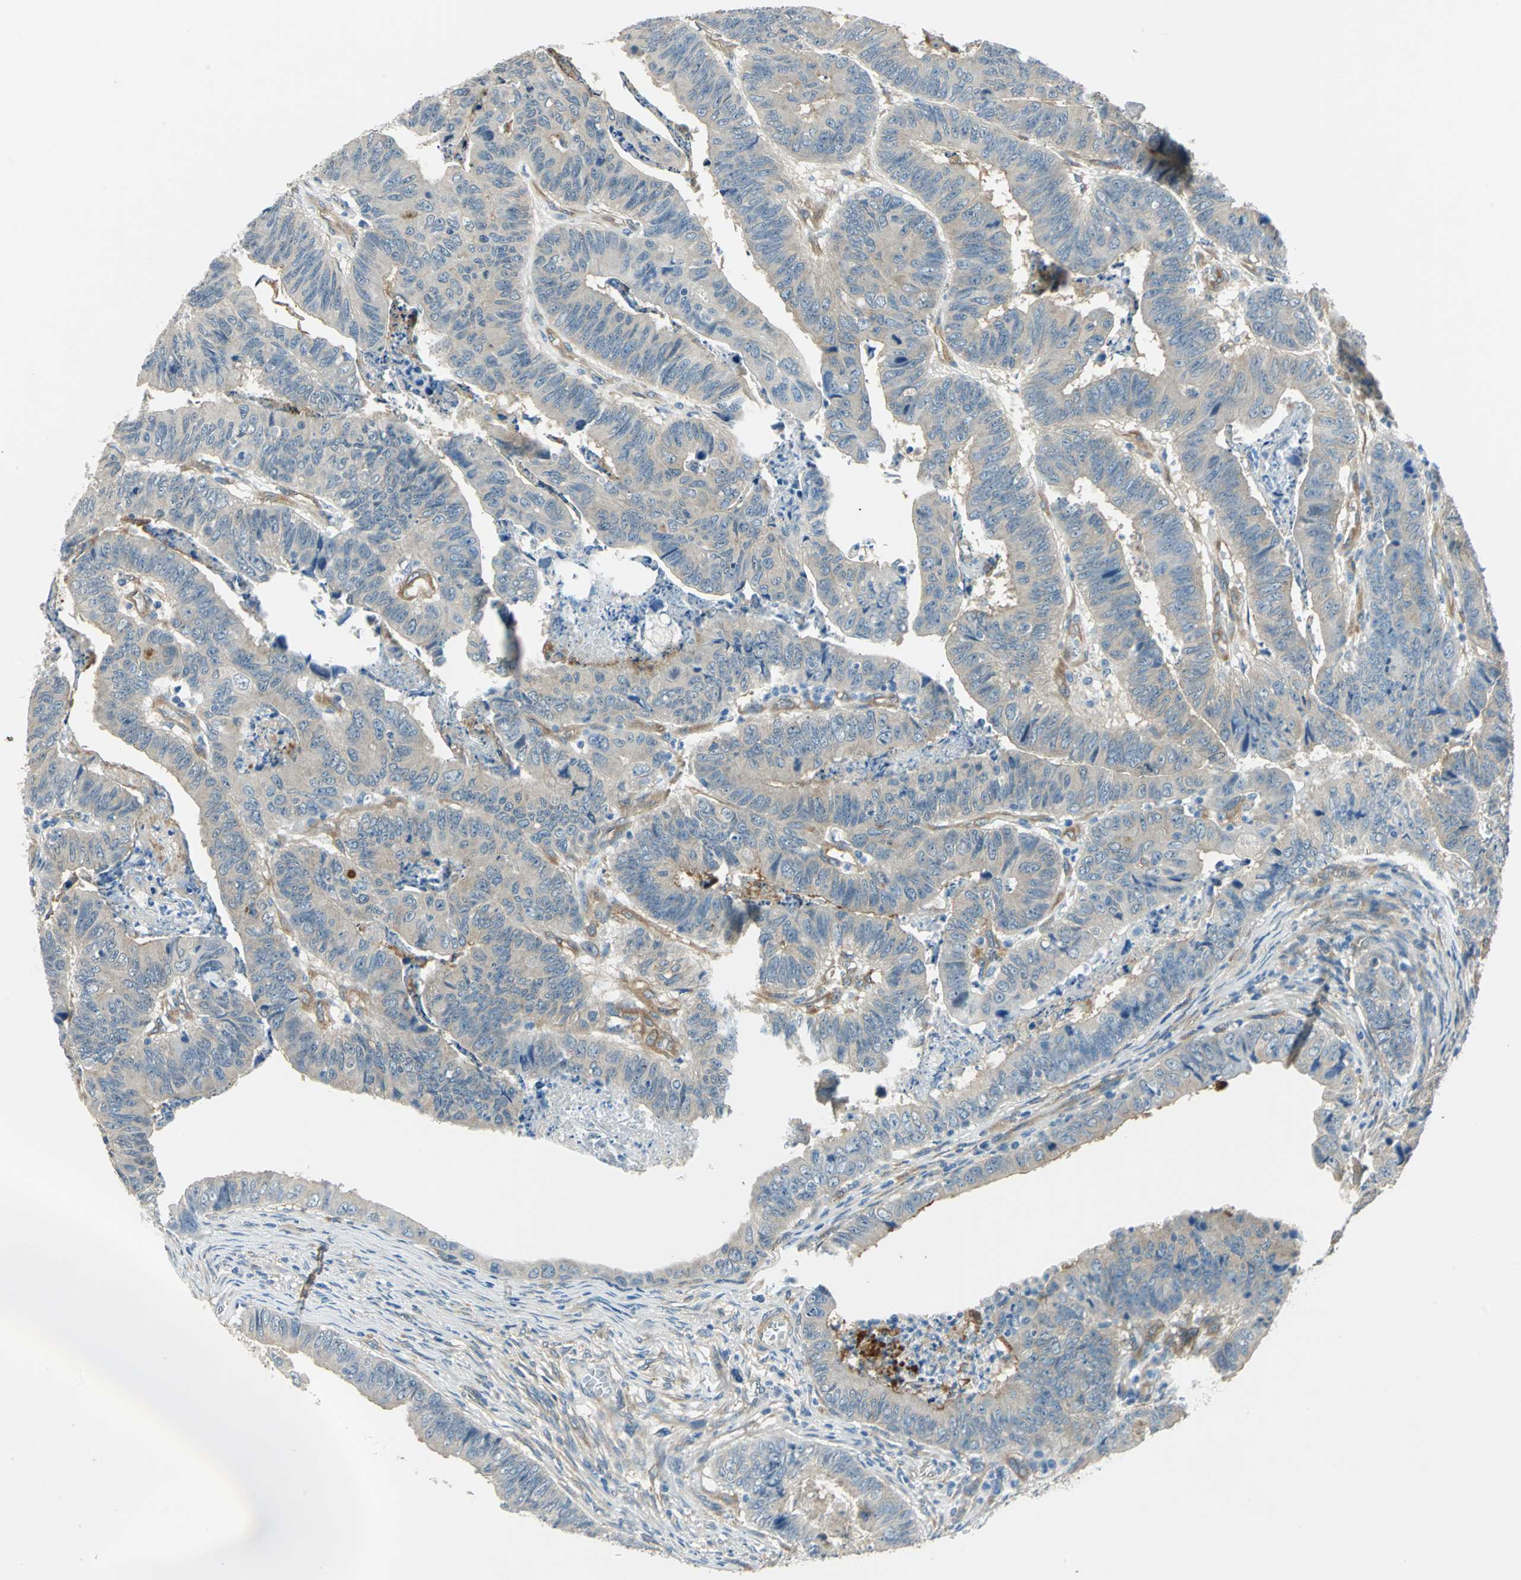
{"staining": {"intensity": "weak", "quantity": "25%-75%", "location": "cytoplasmic/membranous"}, "tissue": "stomach cancer", "cell_type": "Tumor cells", "image_type": "cancer", "snomed": [{"axis": "morphology", "description": "Adenocarcinoma, NOS"}, {"axis": "topography", "description": "Stomach, lower"}], "caption": "A high-resolution image shows IHC staining of adenocarcinoma (stomach), which demonstrates weak cytoplasmic/membranous staining in about 25%-75% of tumor cells.", "gene": "CDC42EP1", "patient": {"sex": "male", "age": 77}}